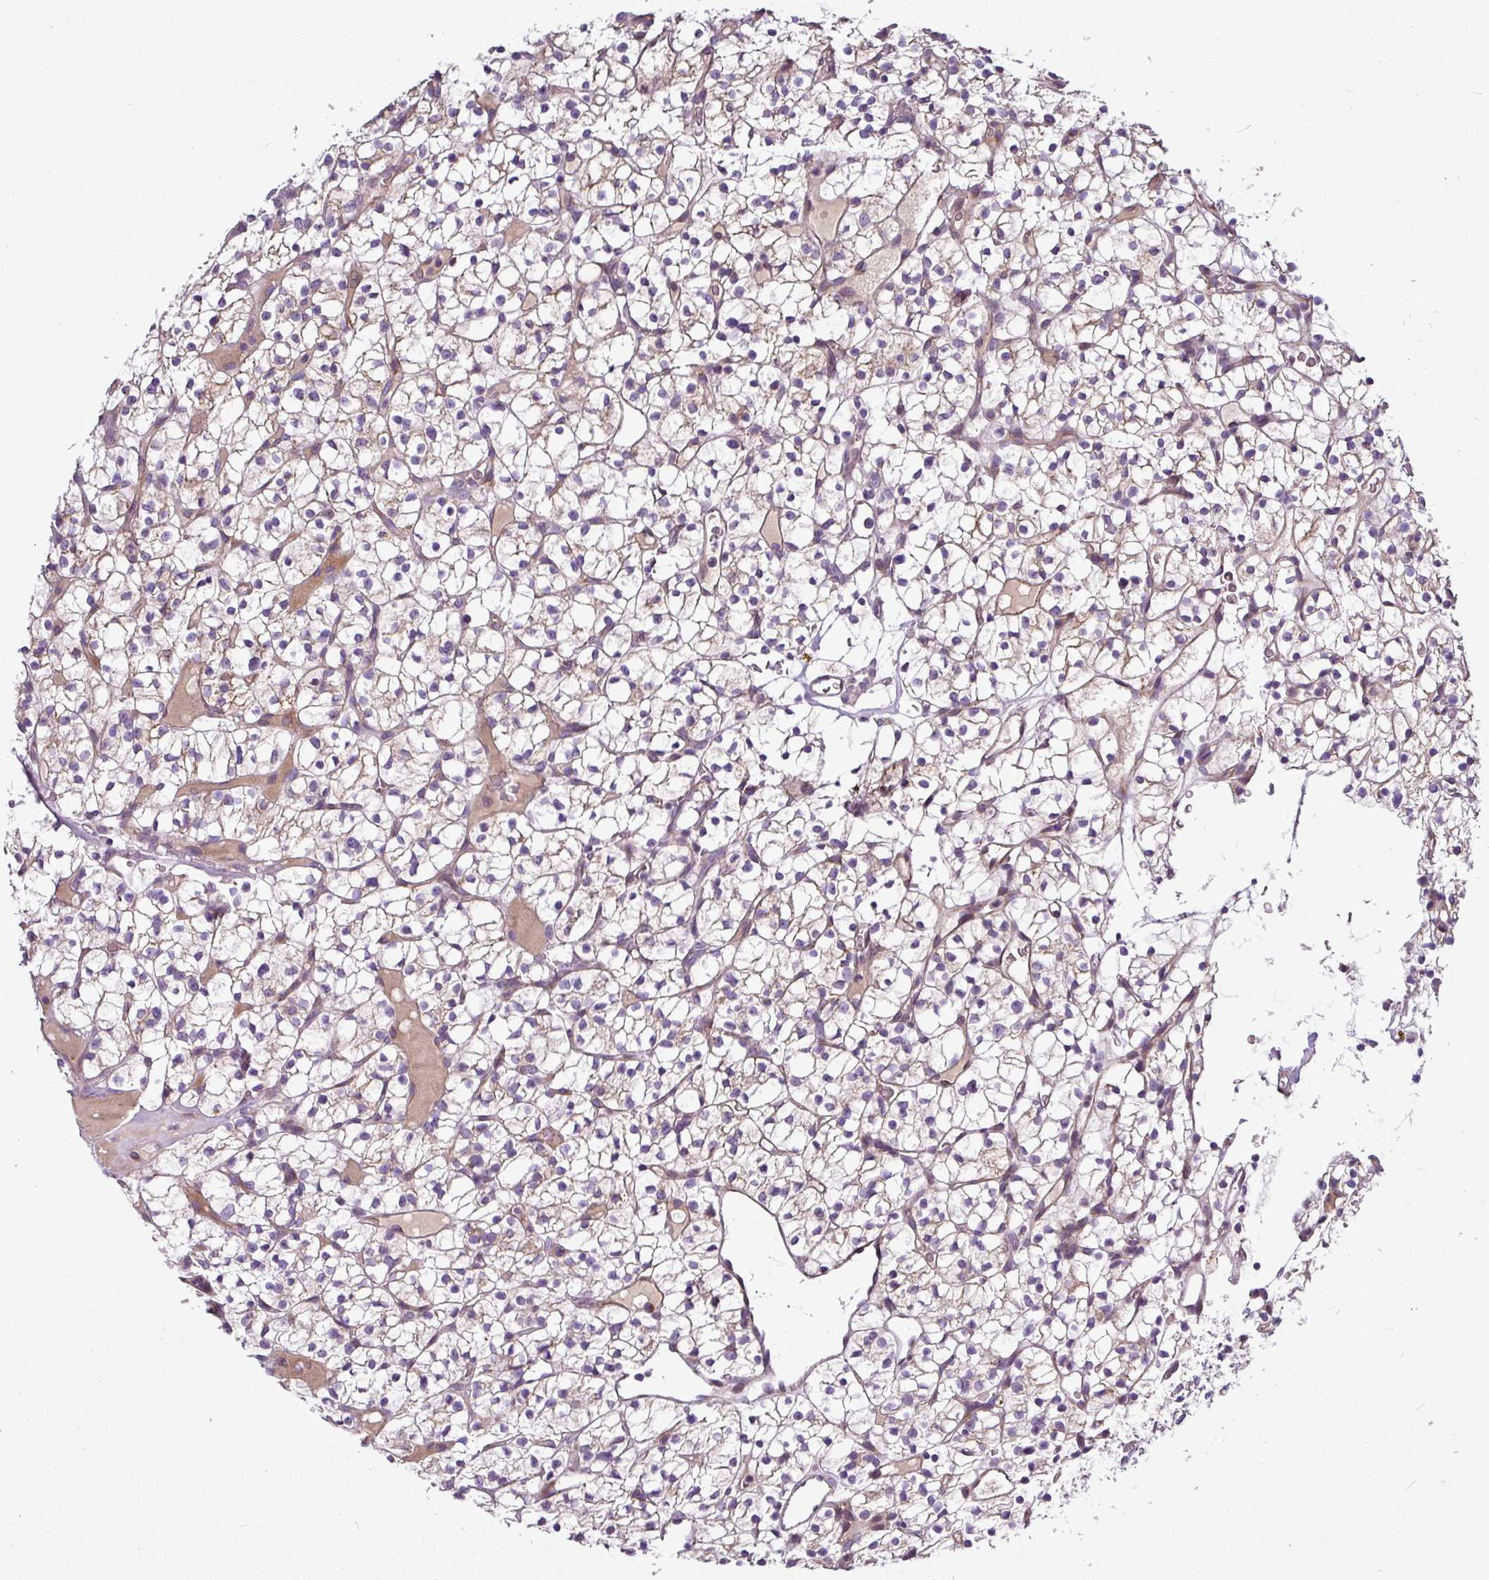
{"staining": {"intensity": "weak", "quantity": "25%-75%", "location": "cytoplasmic/membranous"}, "tissue": "renal cancer", "cell_type": "Tumor cells", "image_type": "cancer", "snomed": [{"axis": "morphology", "description": "Adenocarcinoma, NOS"}, {"axis": "topography", "description": "Kidney"}], "caption": "Immunohistochemistry (IHC) (DAB (3,3'-diaminobenzidine)) staining of renal cancer shows weak cytoplasmic/membranous protein positivity in approximately 25%-75% of tumor cells. (IHC, brightfield microscopy, high magnification).", "gene": "GAN", "patient": {"sex": "female", "age": 64}}